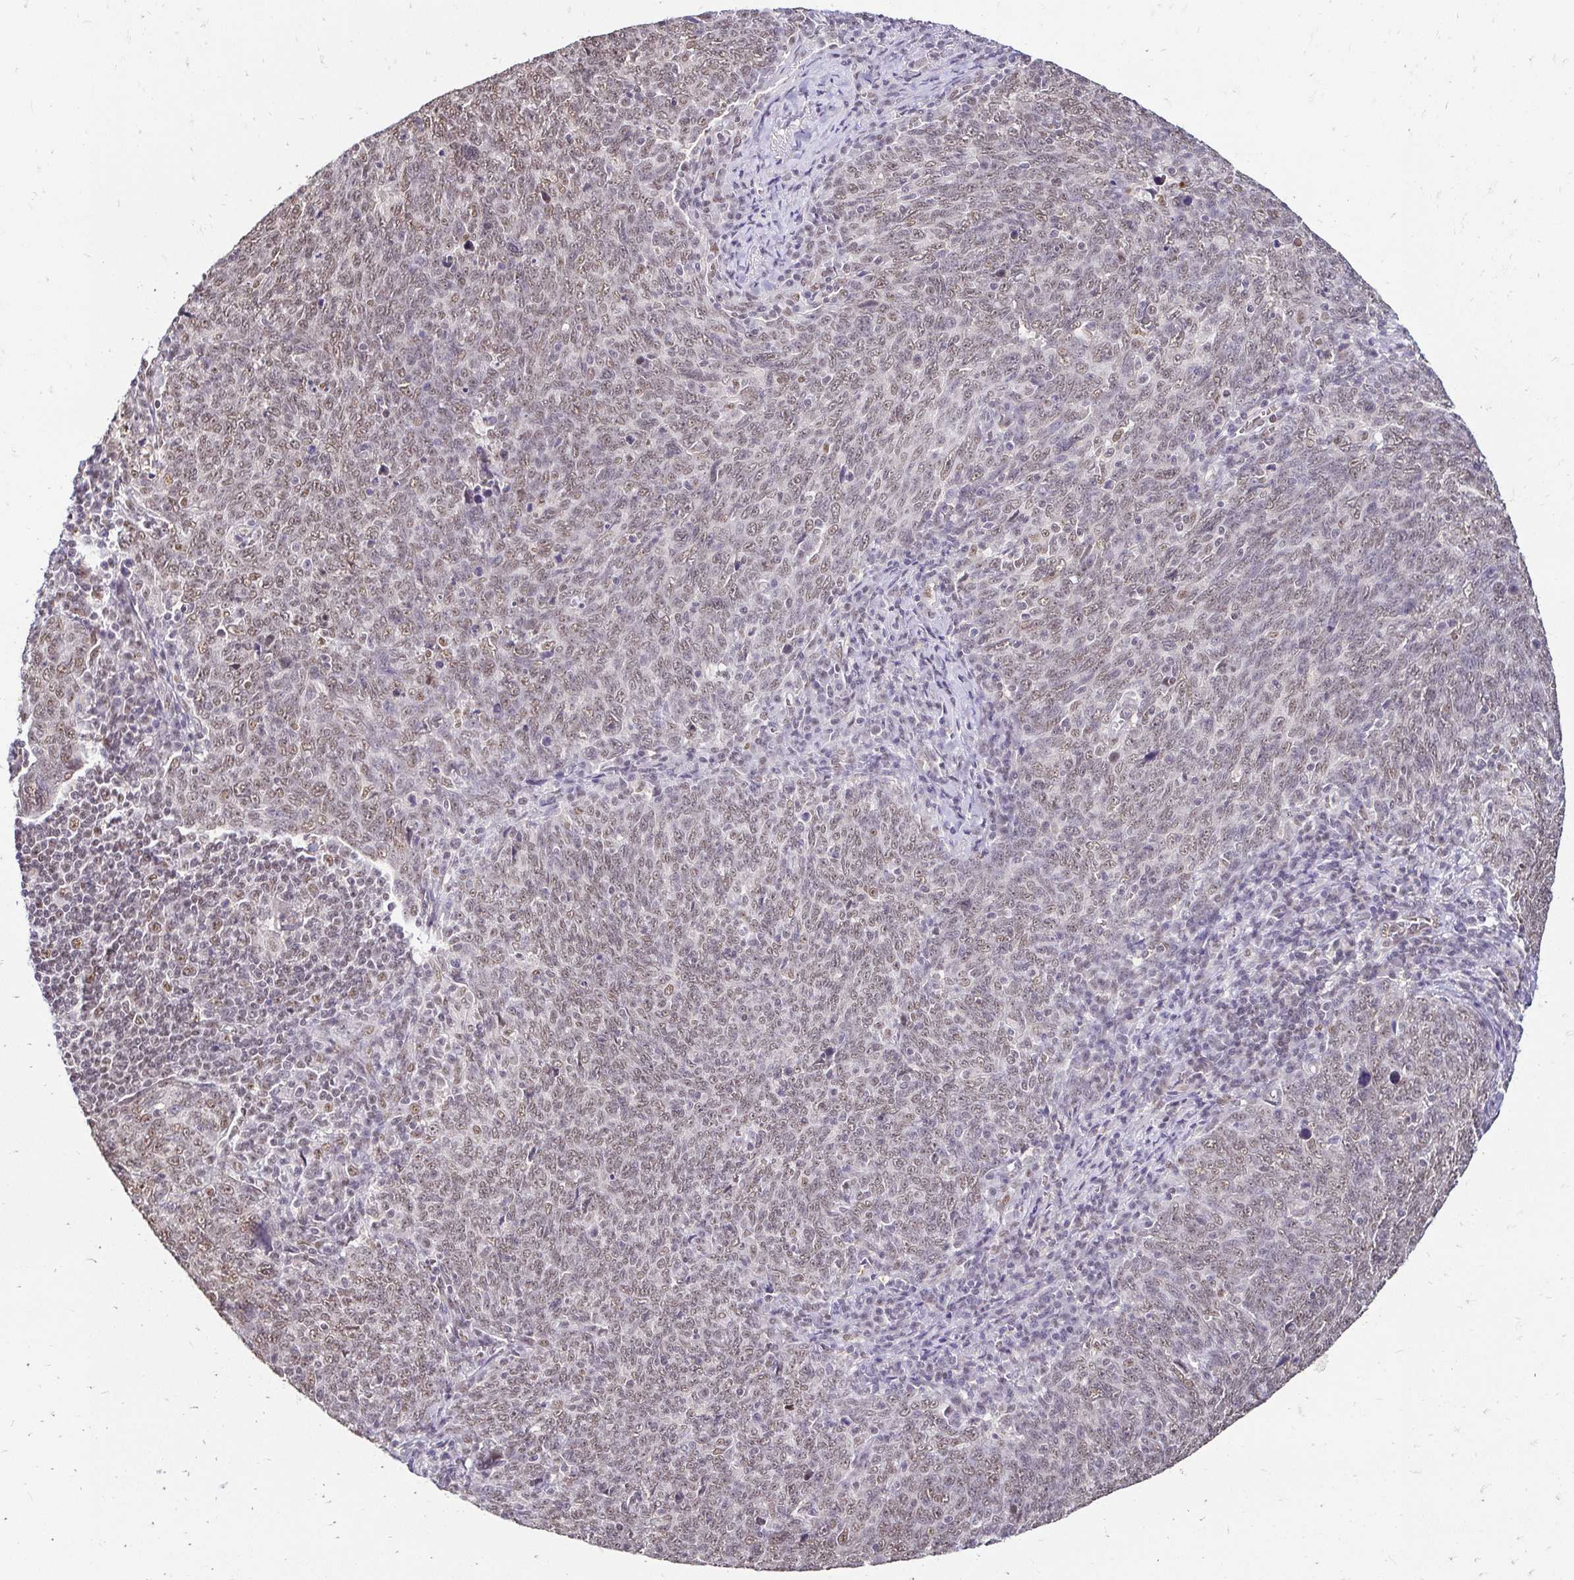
{"staining": {"intensity": "moderate", "quantity": ">75%", "location": "nuclear"}, "tissue": "lung cancer", "cell_type": "Tumor cells", "image_type": "cancer", "snomed": [{"axis": "morphology", "description": "Squamous cell carcinoma, NOS"}, {"axis": "topography", "description": "Lung"}], "caption": "Immunohistochemical staining of human squamous cell carcinoma (lung) exhibits medium levels of moderate nuclear staining in approximately >75% of tumor cells.", "gene": "RIMS4", "patient": {"sex": "female", "age": 72}}